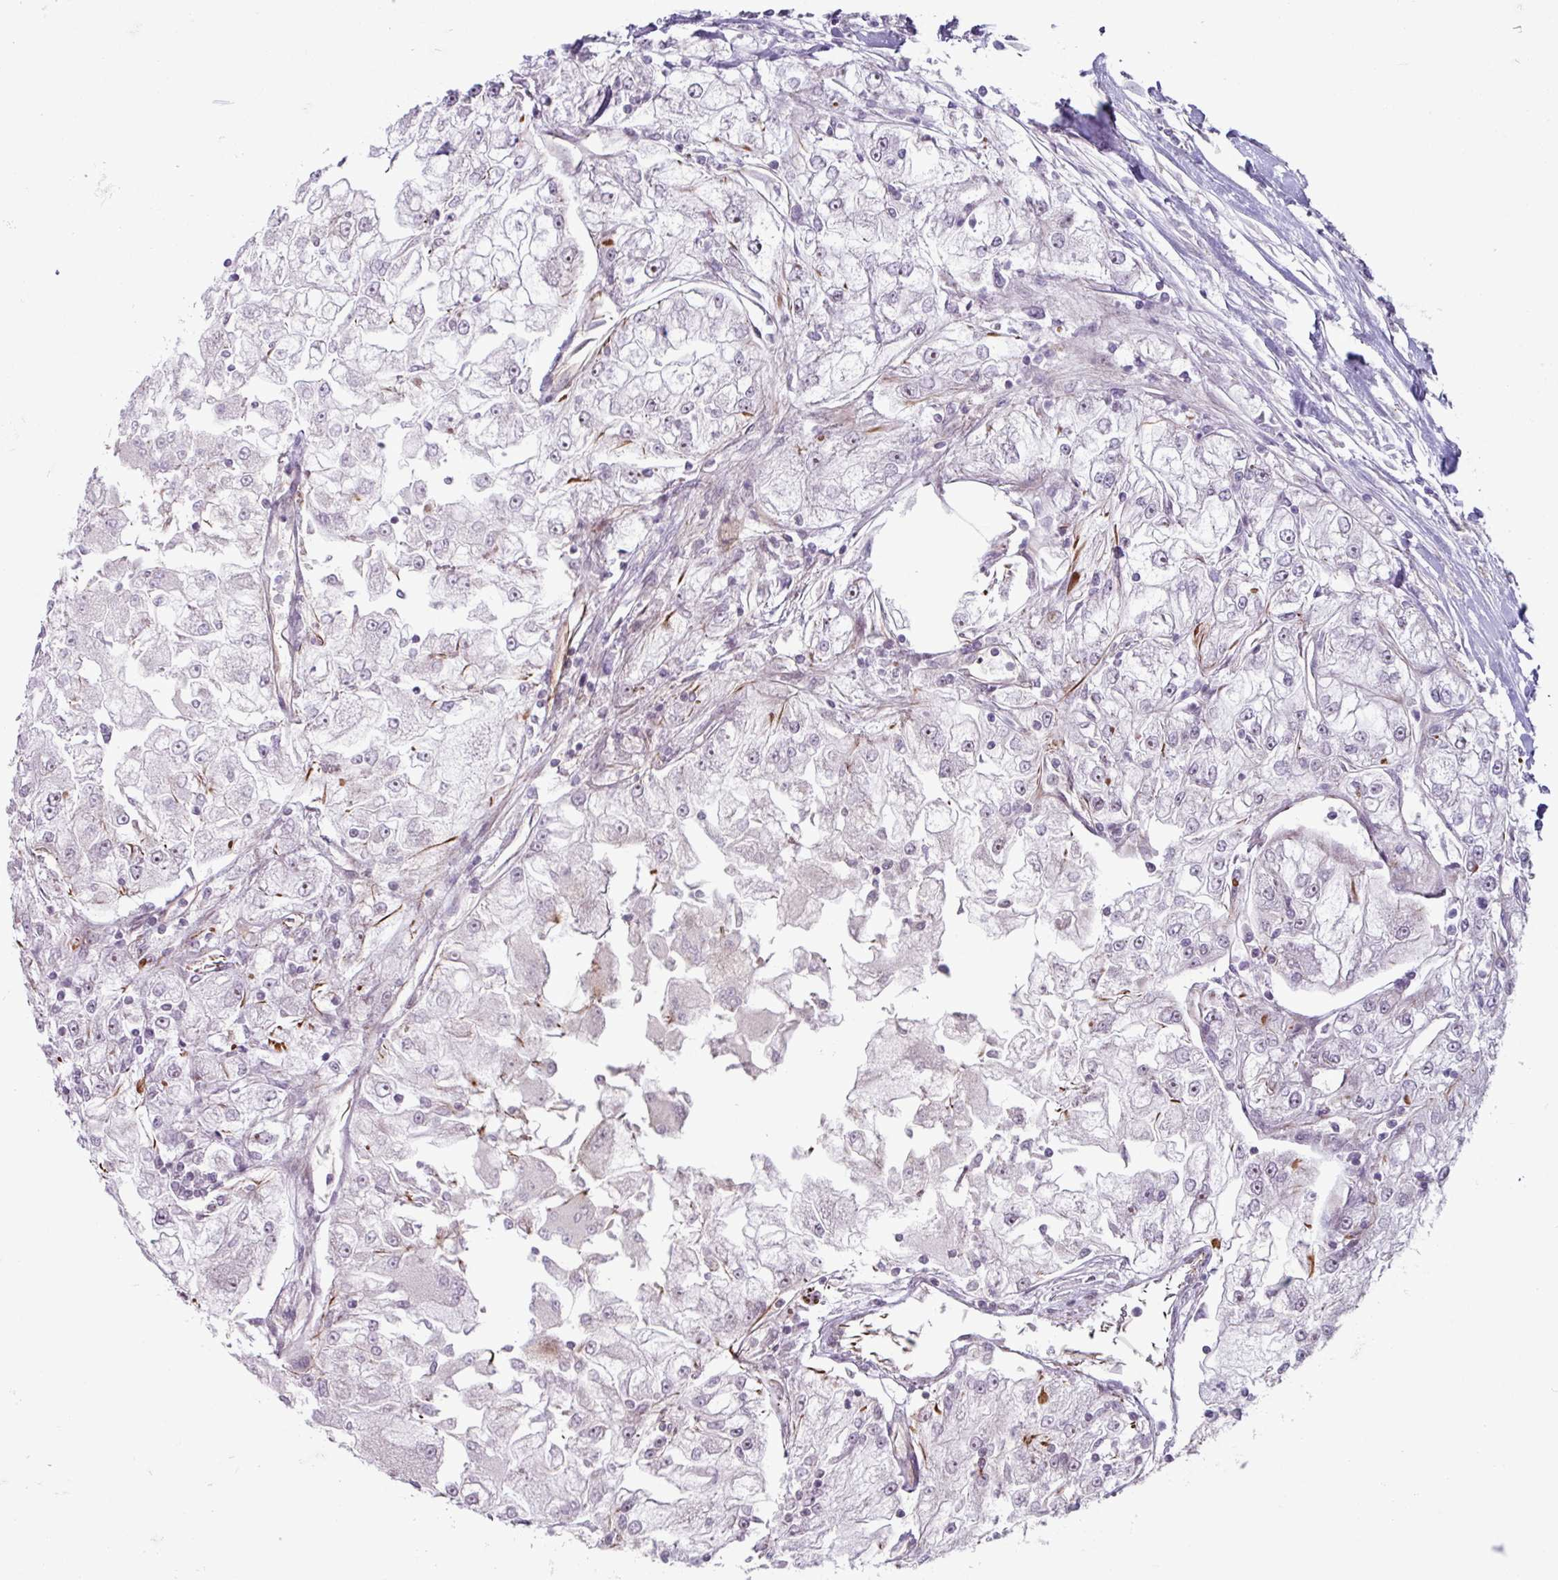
{"staining": {"intensity": "negative", "quantity": "none", "location": "none"}, "tissue": "renal cancer", "cell_type": "Tumor cells", "image_type": "cancer", "snomed": [{"axis": "morphology", "description": "Adenocarcinoma, NOS"}, {"axis": "topography", "description": "Kidney"}], "caption": "The image demonstrates no significant expression in tumor cells of renal cancer.", "gene": "CHD3", "patient": {"sex": "female", "age": 72}}